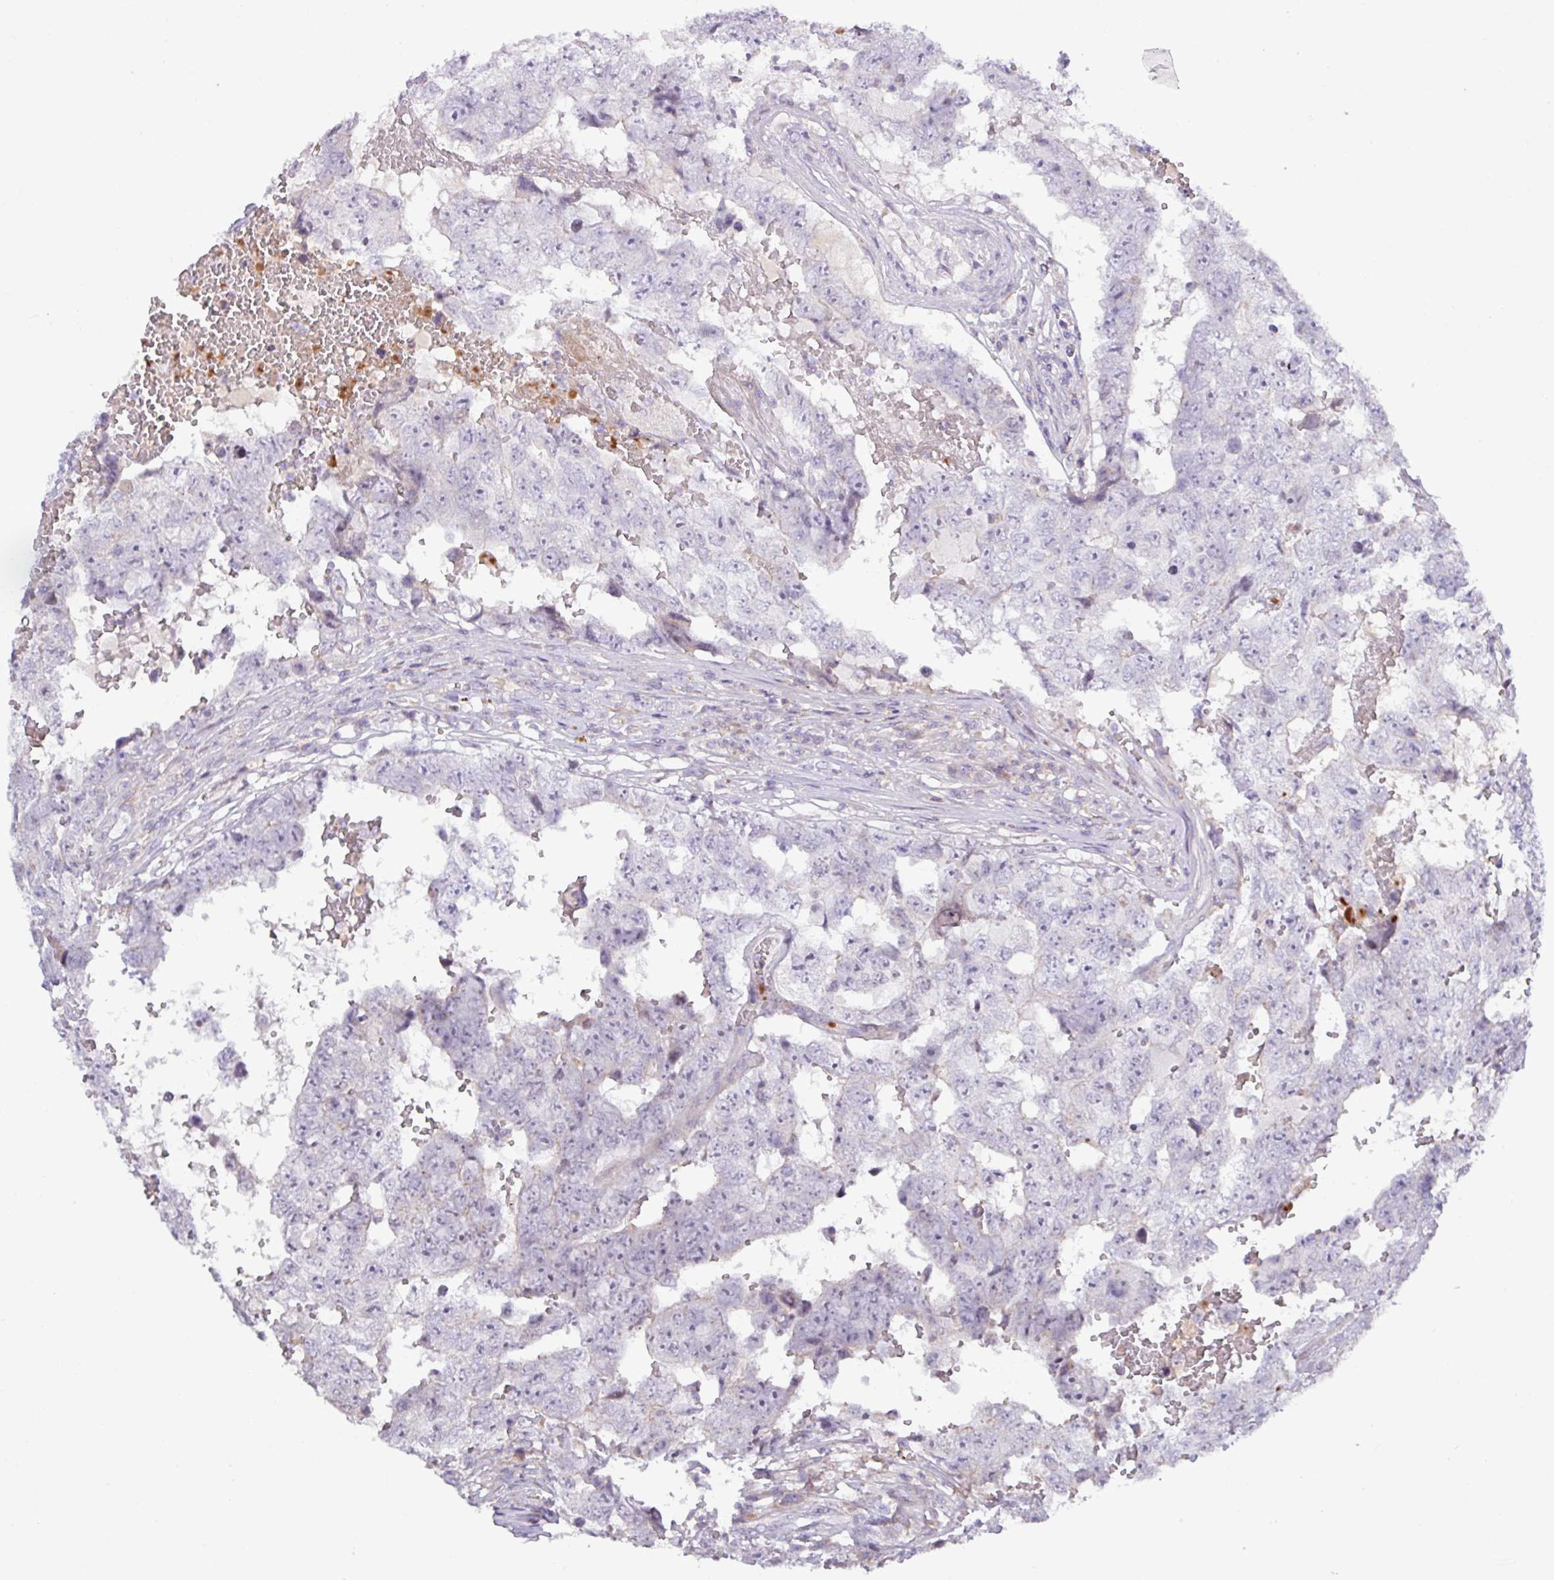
{"staining": {"intensity": "negative", "quantity": "none", "location": "none"}, "tissue": "testis cancer", "cell_type": "Tumor cells", "image_type": "cancer", "snomed": [{"axis": "morphology", "description": "Carcinoma, Embryonal, NOS"}, {"axis": "topography", "description": "Testis"}], "caption": "Immunohistochemistry (IHC) histopathology image of neoplastic tissue: testis embryonal carcinoma stained with DAB exhibits no significant protein expression in tumor cells. (Brightfield microscopy of DAB (3,3'-diaminobenzidine) IHC at high magnification).", "gene": "TNFSF12", "patient": {"sex": "male", "age": 25}}